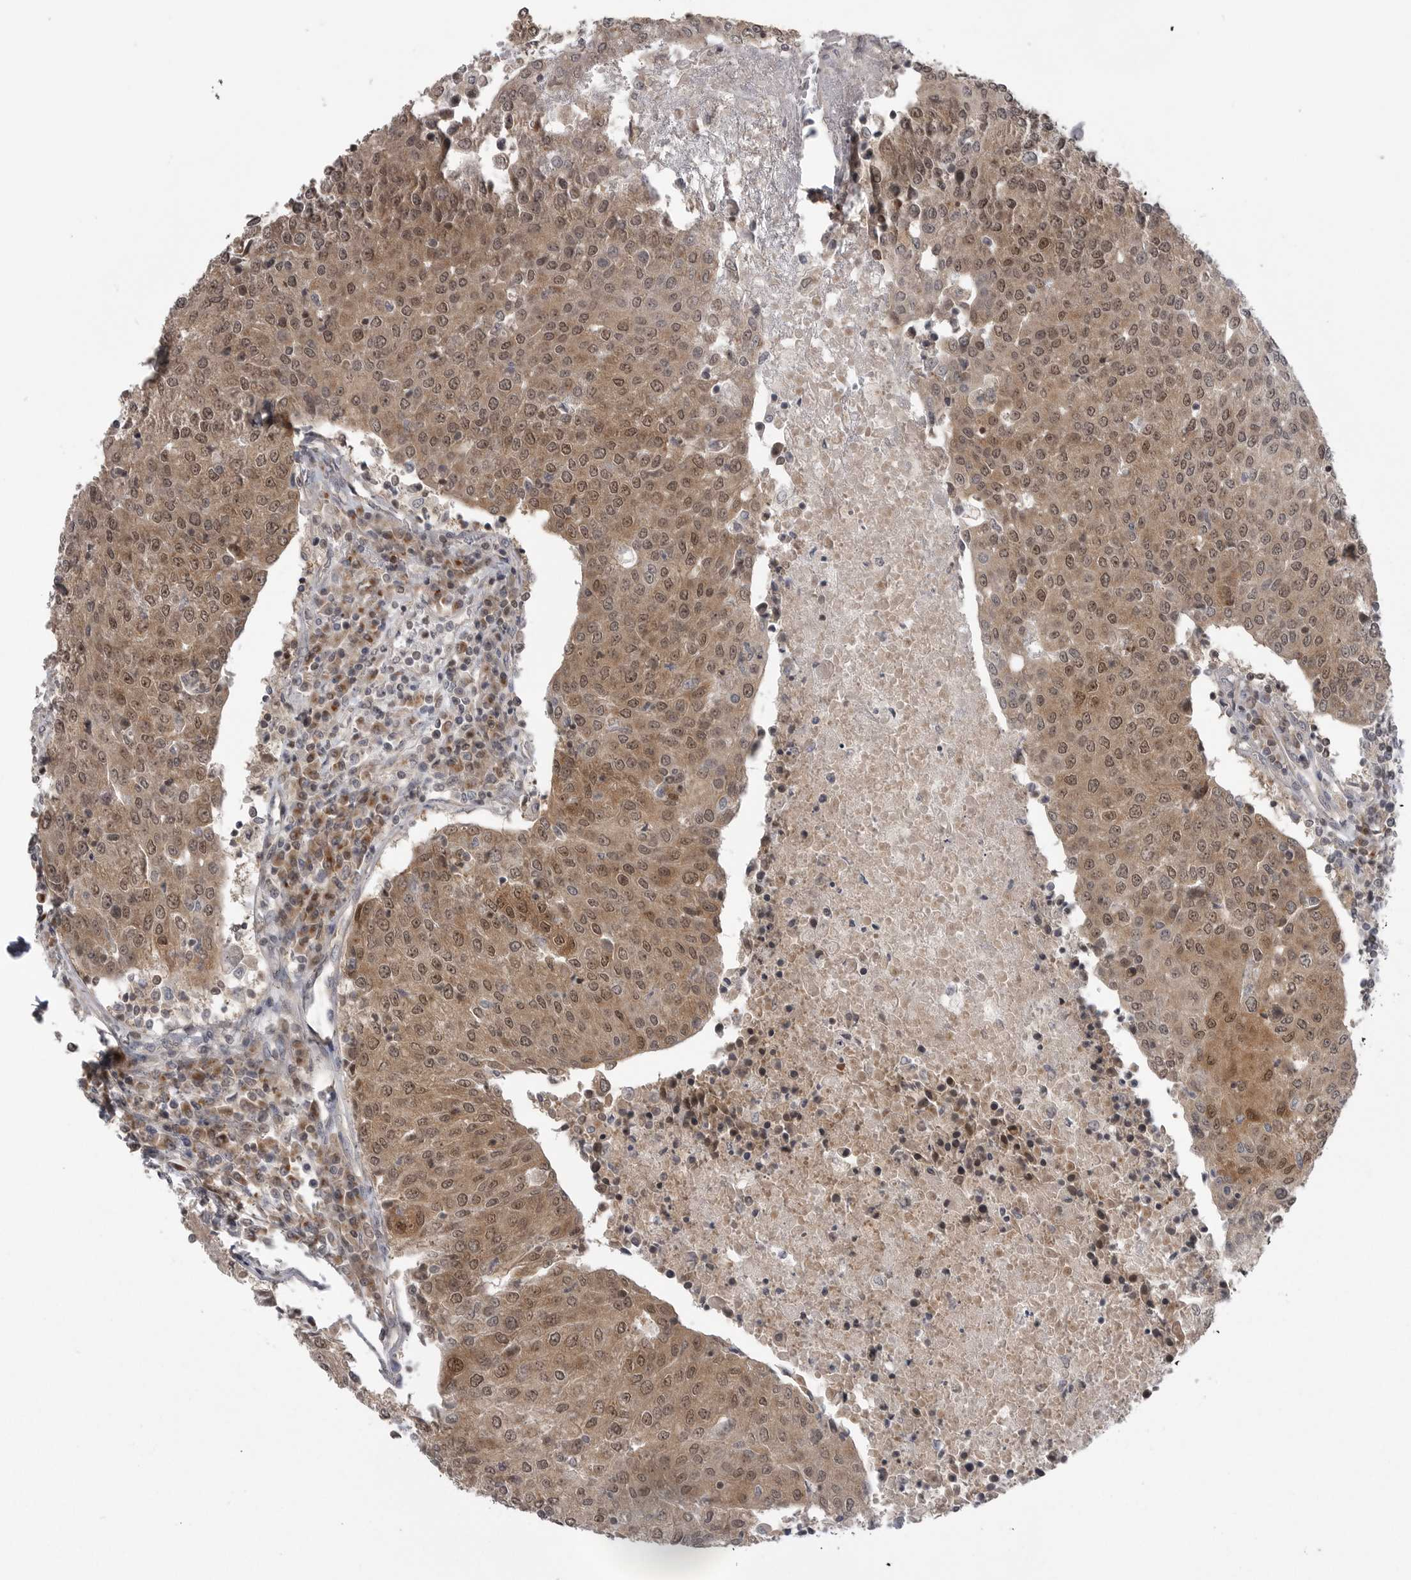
{"staining": {"intensity": "moderate", "quantity": ">75%", "location": "cytoplasmic/membranous,nuclear"}, "tissue": "urothelial cancer", "cell_type": "Tumor cells", "image_type": "cancer", "snomed": [{"axis": "morphology", "description": "Urothelial carcinoma, High grade"}, {"axis": "topography", "description": "Urinary bladder"}], "caption": "Human urothelial cancer stained with a brown dye exhibits moderate cytoplasmic/membranous and nuclear positive positivity in about >75% of tumor cells.", "gene": "MAPK13", "patient": {"sex": "female", "age": 85}}